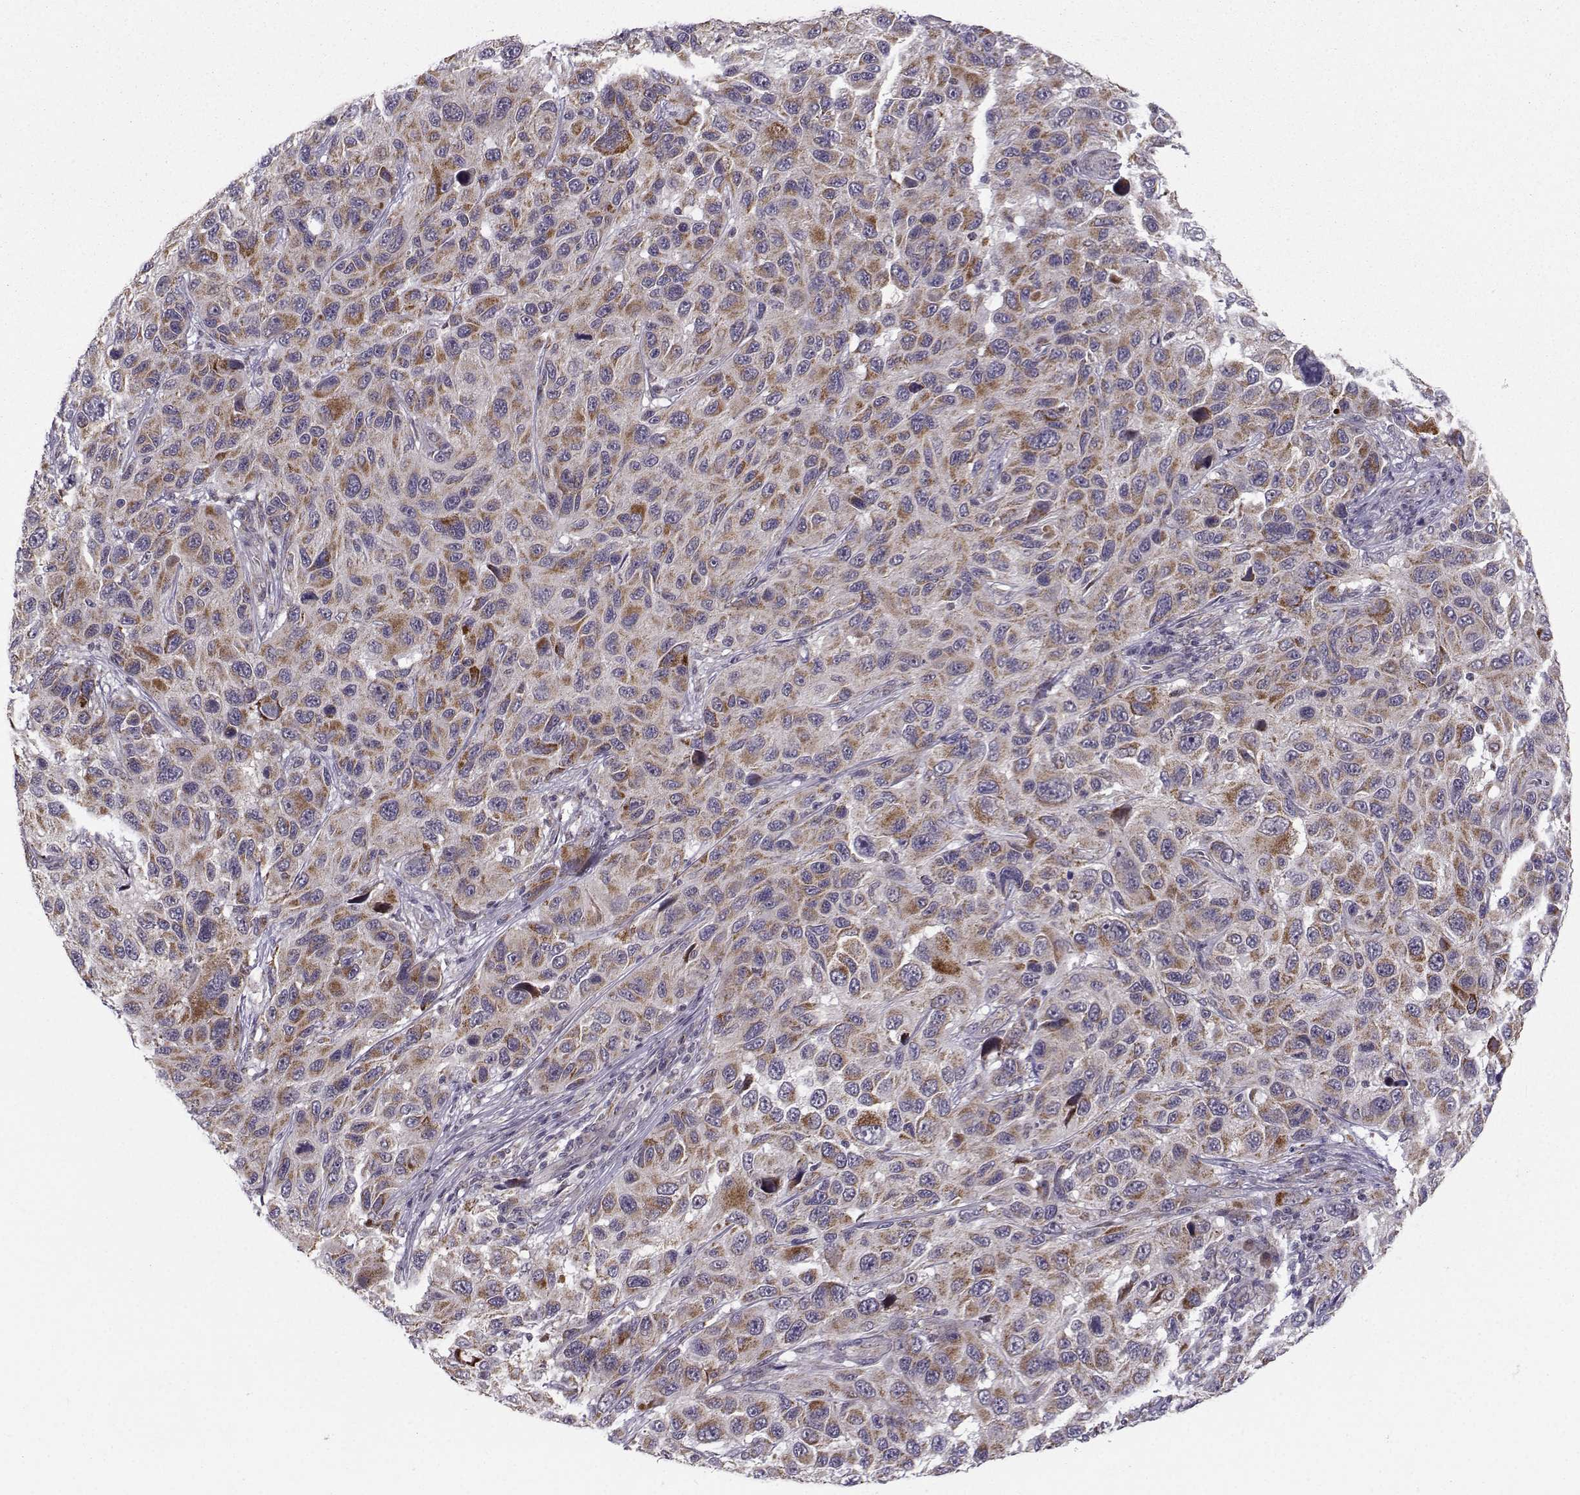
{"staining": {"intensity": "strong", "quantity": "25%-75%", "location": "cytoplasmic/membranous"}, "tissue": "melanoma", "cell_type": "Tumor cells", "image_type": "cancer", "snomed": [{"axis": "morphology", "description": "Malignant melanoma, NOS"}, {"axis": "topography", "description": "Skin"}], "caption": "Protein analysis of melanoma tissue shows strong cytoplasmic/membranous staining in about 25%-75% of tumor cells.", "gene": "NECAB3", "patient": {"sex": "male", "age": 53}}